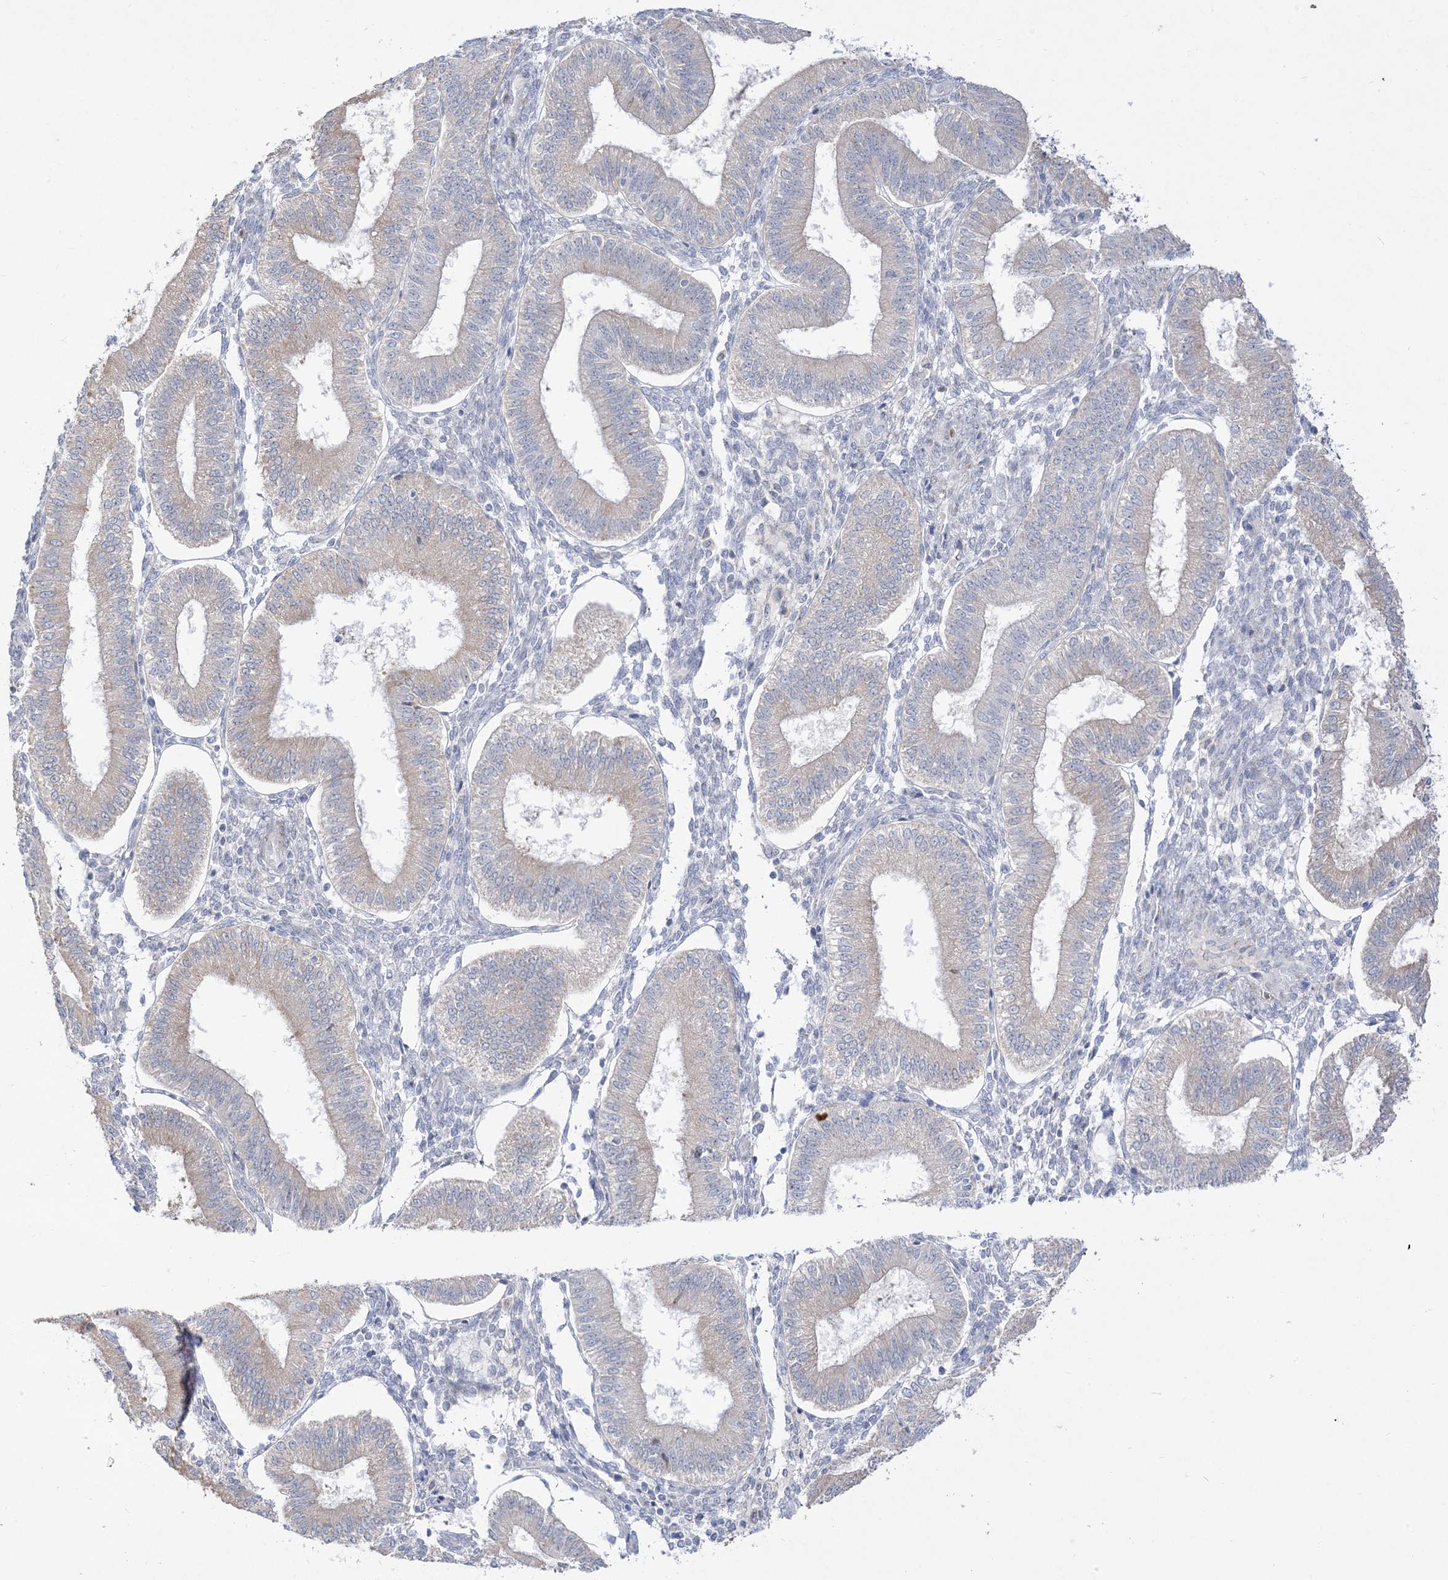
{"staining": {"intensity": "negative", "quantity": "none", "location": "none"}, "tissue": "endometrium", "cell_type": "Cells in endometrial stroma", "image_type": "normal", "snomed": [{"axis": "morphology", "description": "Normal tissue, NOS"}, {"axis": "topography", "description": "Endometrium"}], "caption": "This histopathology image is of benign endometrium stained with immunohistochemistry (IHC) to label a protein in brown with the nuclei are counter-stained blue. There is no positivity in cells in endometrial stroma. (Stains: DAB immunohistochemistry with hematoxylin counter stain, Microscopy: brightfield microscopy at high magnification).", "gene": "LOXL3", "patient": {"sex": "female", "age": 39}}